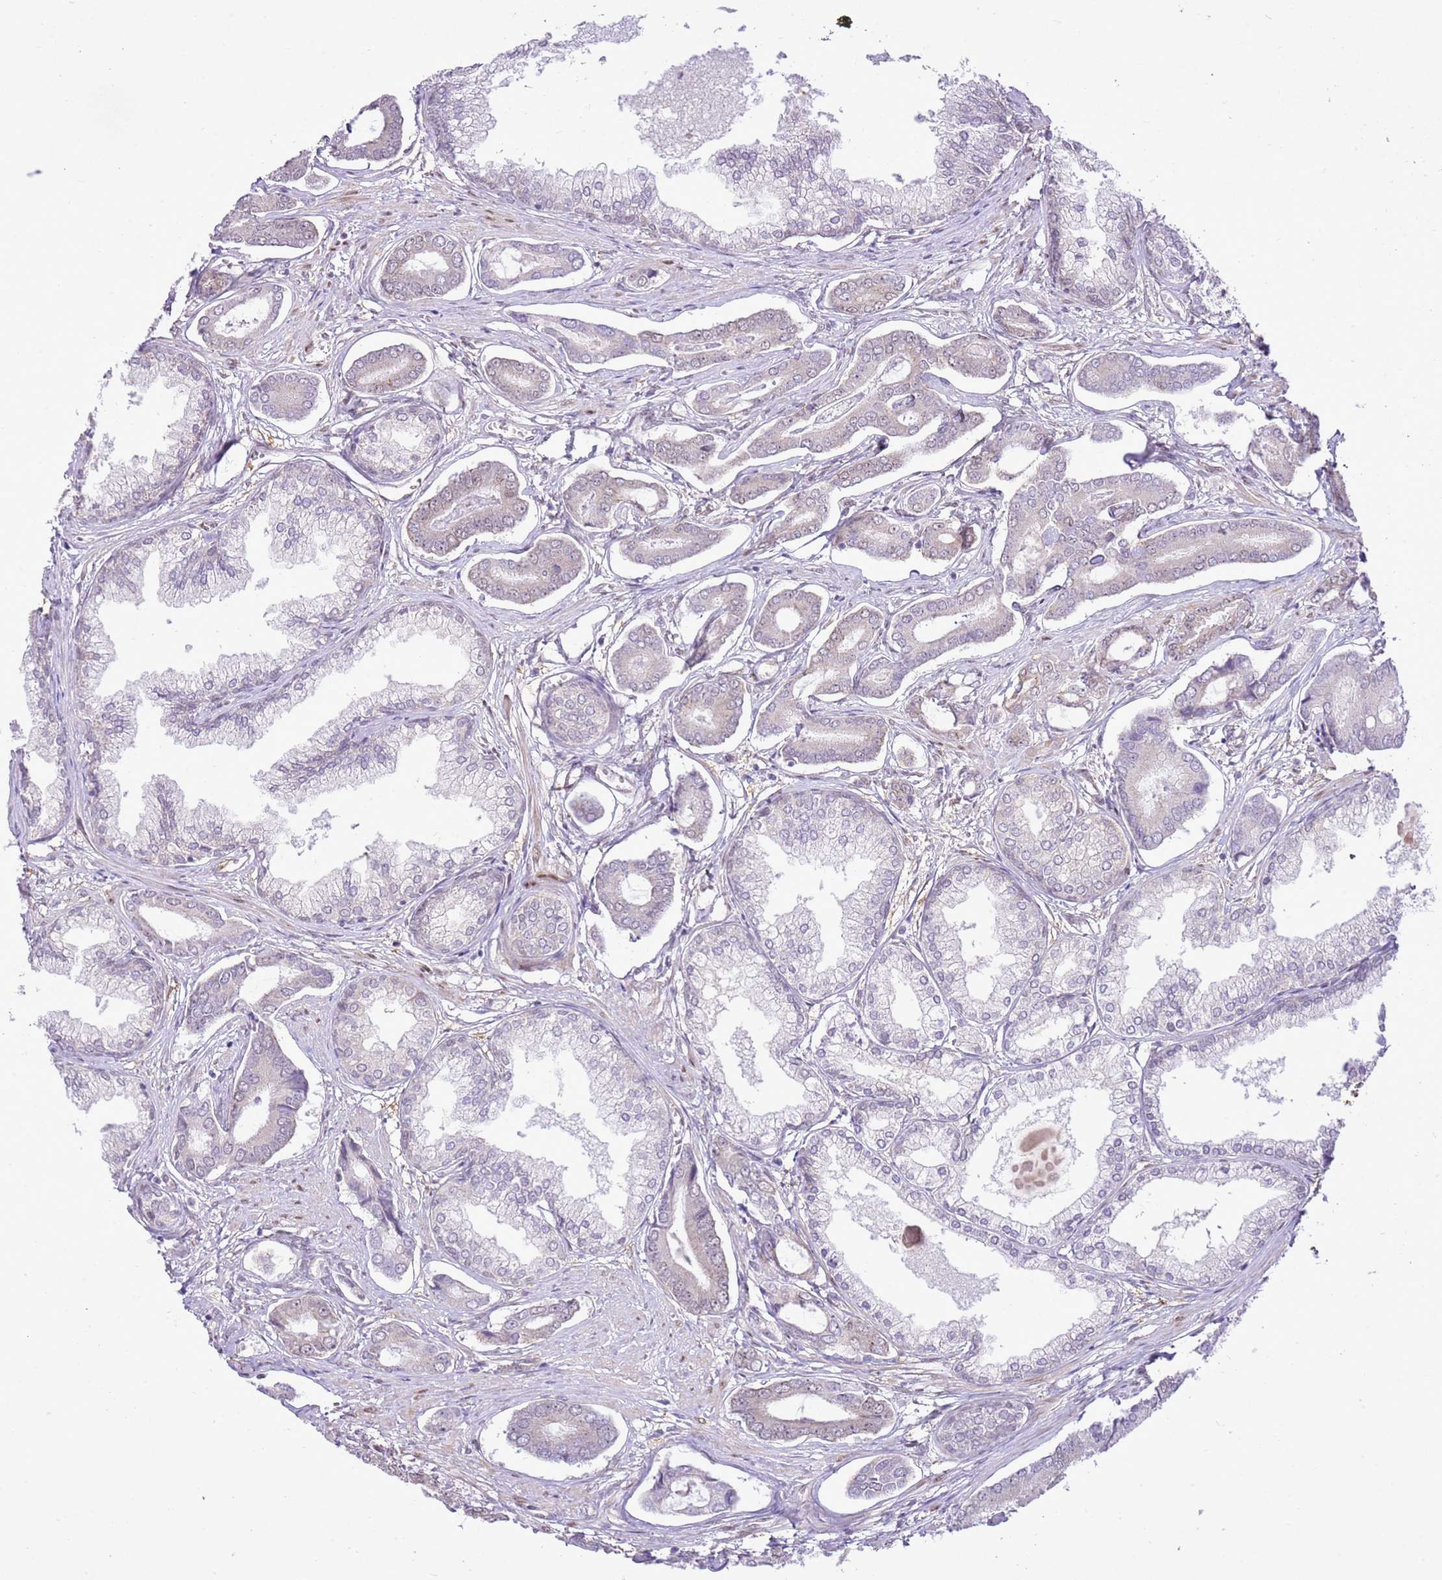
{"staining": {"intensity": "negative", "quantity": "none", "location": "none"}, "tissue": "prostate cancer", "cell_type": "Tumor cells", "image_type": "cancer", "snomed": [{"axis": "morphology", "description": "Adenocarcinoma, NOS"}, {"axis": "topography", "description": "Prostate and seminal vesicle, NOS"}], "caption": "Adenocarcinoma (prostate) stained for a protein using immunohistochemistry shows no positivity tumor cells.", "gene": "NACC2", "patient": {"sex": "male", "age": 76}}